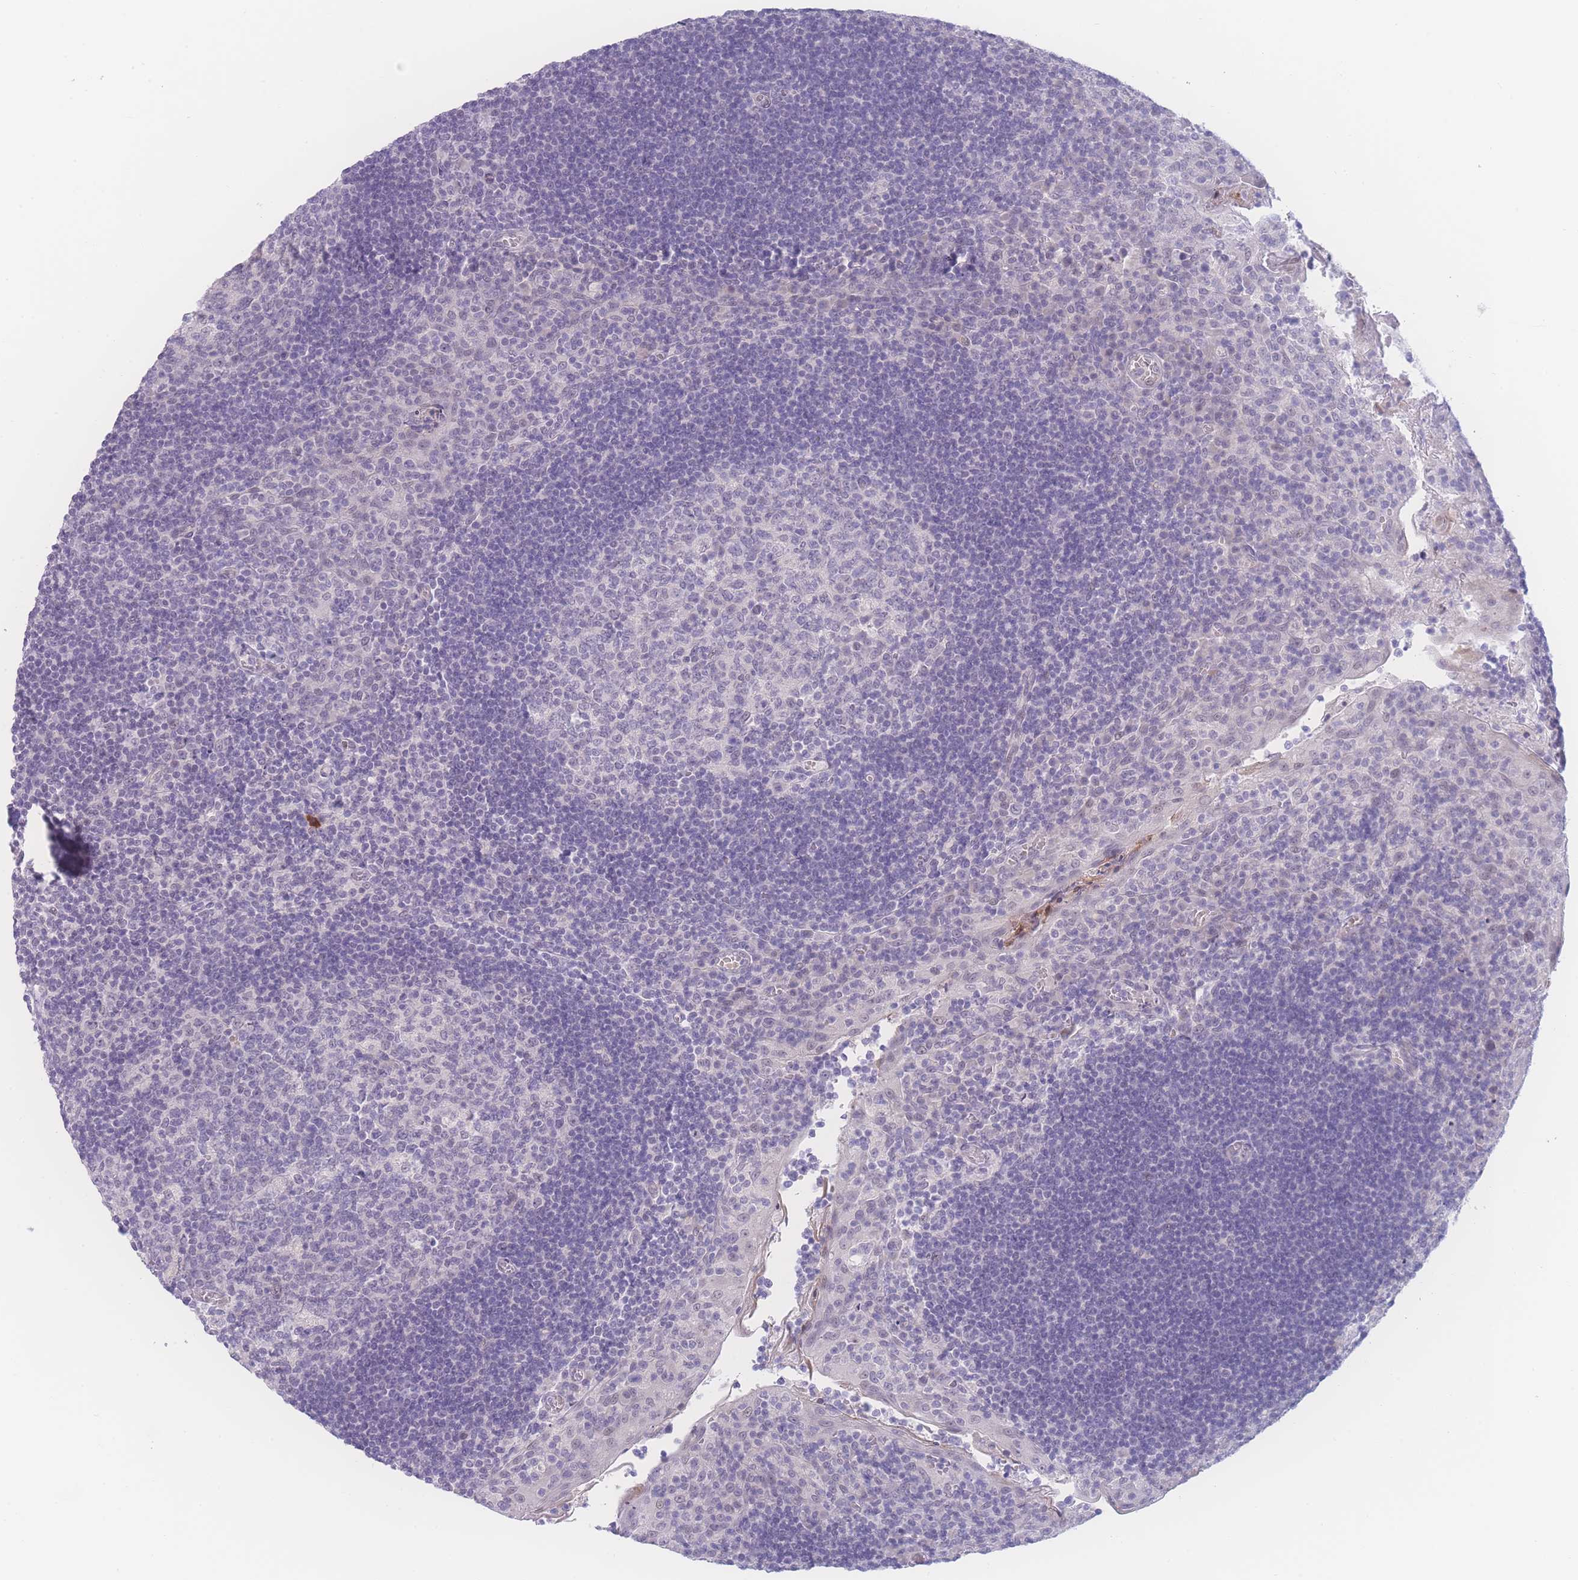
{"staining": {"intensity": "negative", "quantity": "none", "location": "none"}, "tissue": "tonsil", "cell_type": "Germinal center cells", "image_type": "normal", "snomed": [{"axis": "morphology", "description": "Normal tissue, NOS"}, {"axis": "topography", "description": "Tonsil"}], "caption": "An immunohistochemistry histopathology image of unremarkable tonsil is shown. There is no staining in germinal center cells of tonsil. (DAB immunohistochemistry (IHC) with hematoxylin counter stain).", "gene": "PRSS22", "patient": {"sex": "male", "age": 17}}